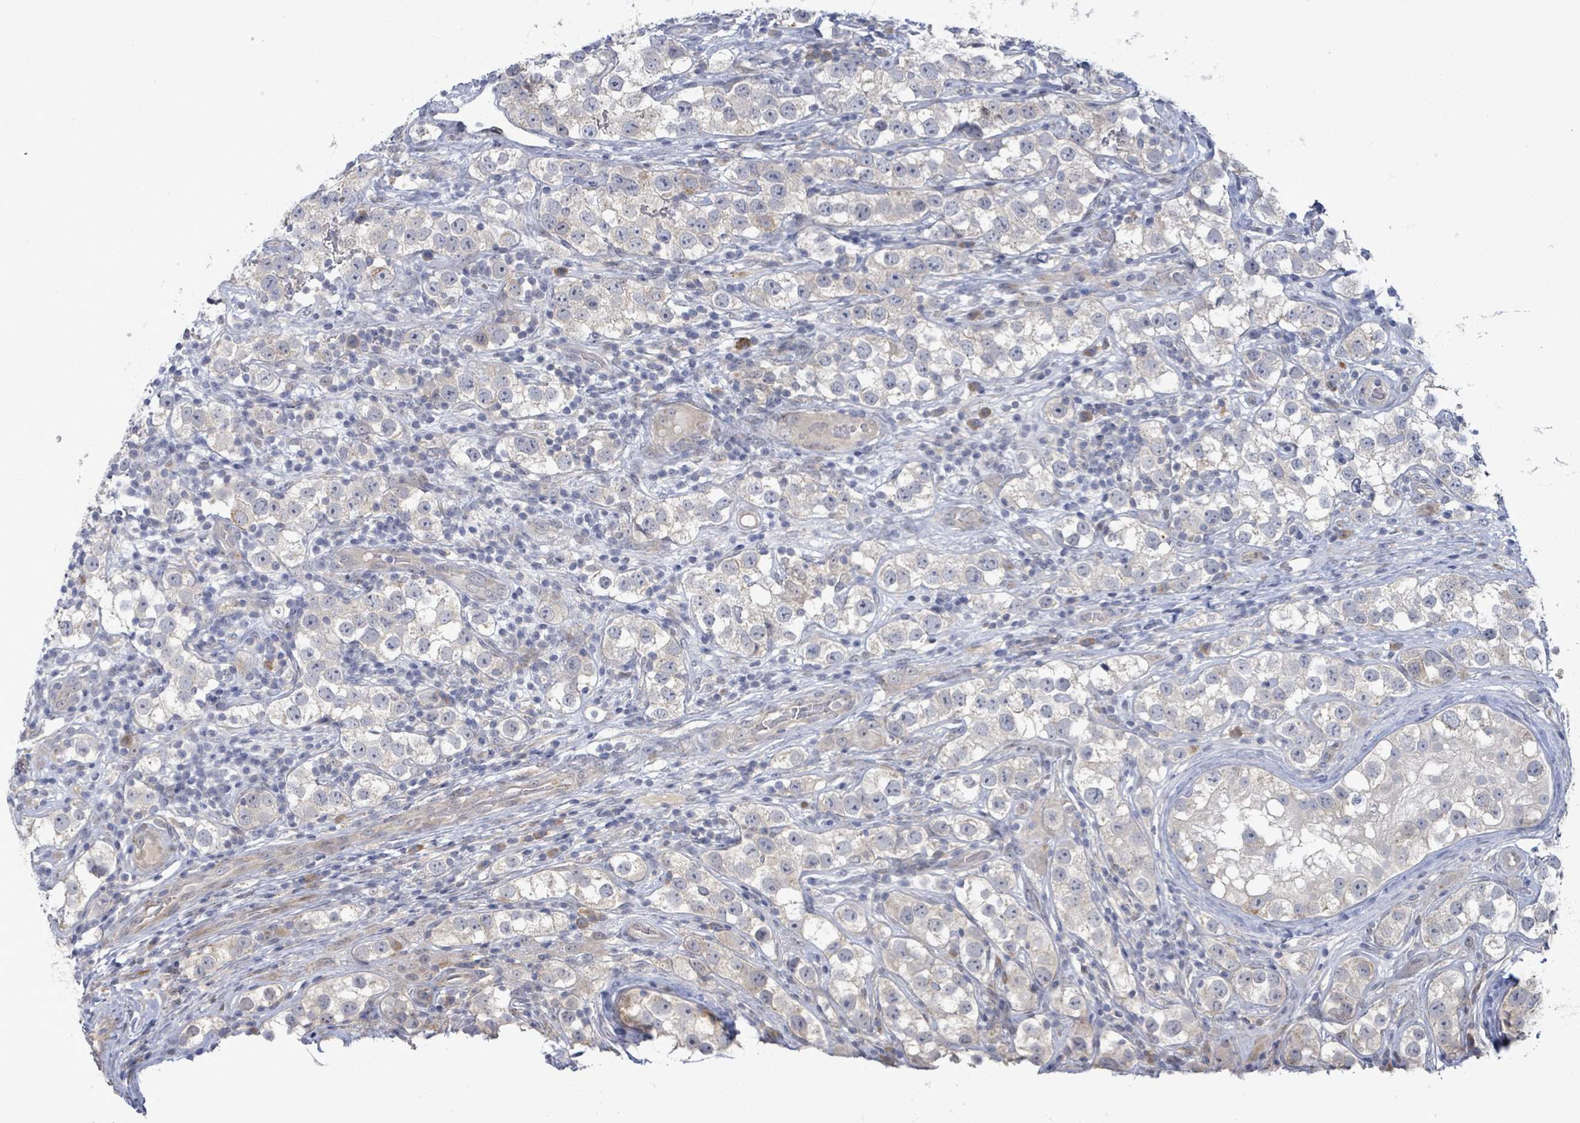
{"staining": {"intensity": "negative", "quantity": "none", "location": "none"}, "tissue": "testis cancer", "cell_type": "Tumor cells", "image_type": "cancer", "snomed": [{"axis": "morphology", "description": "Seminoma, NOS"}, {"axis": "topography", "description": "Testis"}], "caption": "DAB (3,3'-diaminobenzidine) immunohistochemical staining of human seminoma (testis) shows no significant positivity in tumor cells. Brightfield microscopy of immunohistochemistry stained with DAB (brown) and hematoxylin (blue), captured at high magnification.", "gene": "SLIT3", "patient": {"sex": "male", "age": 28}}